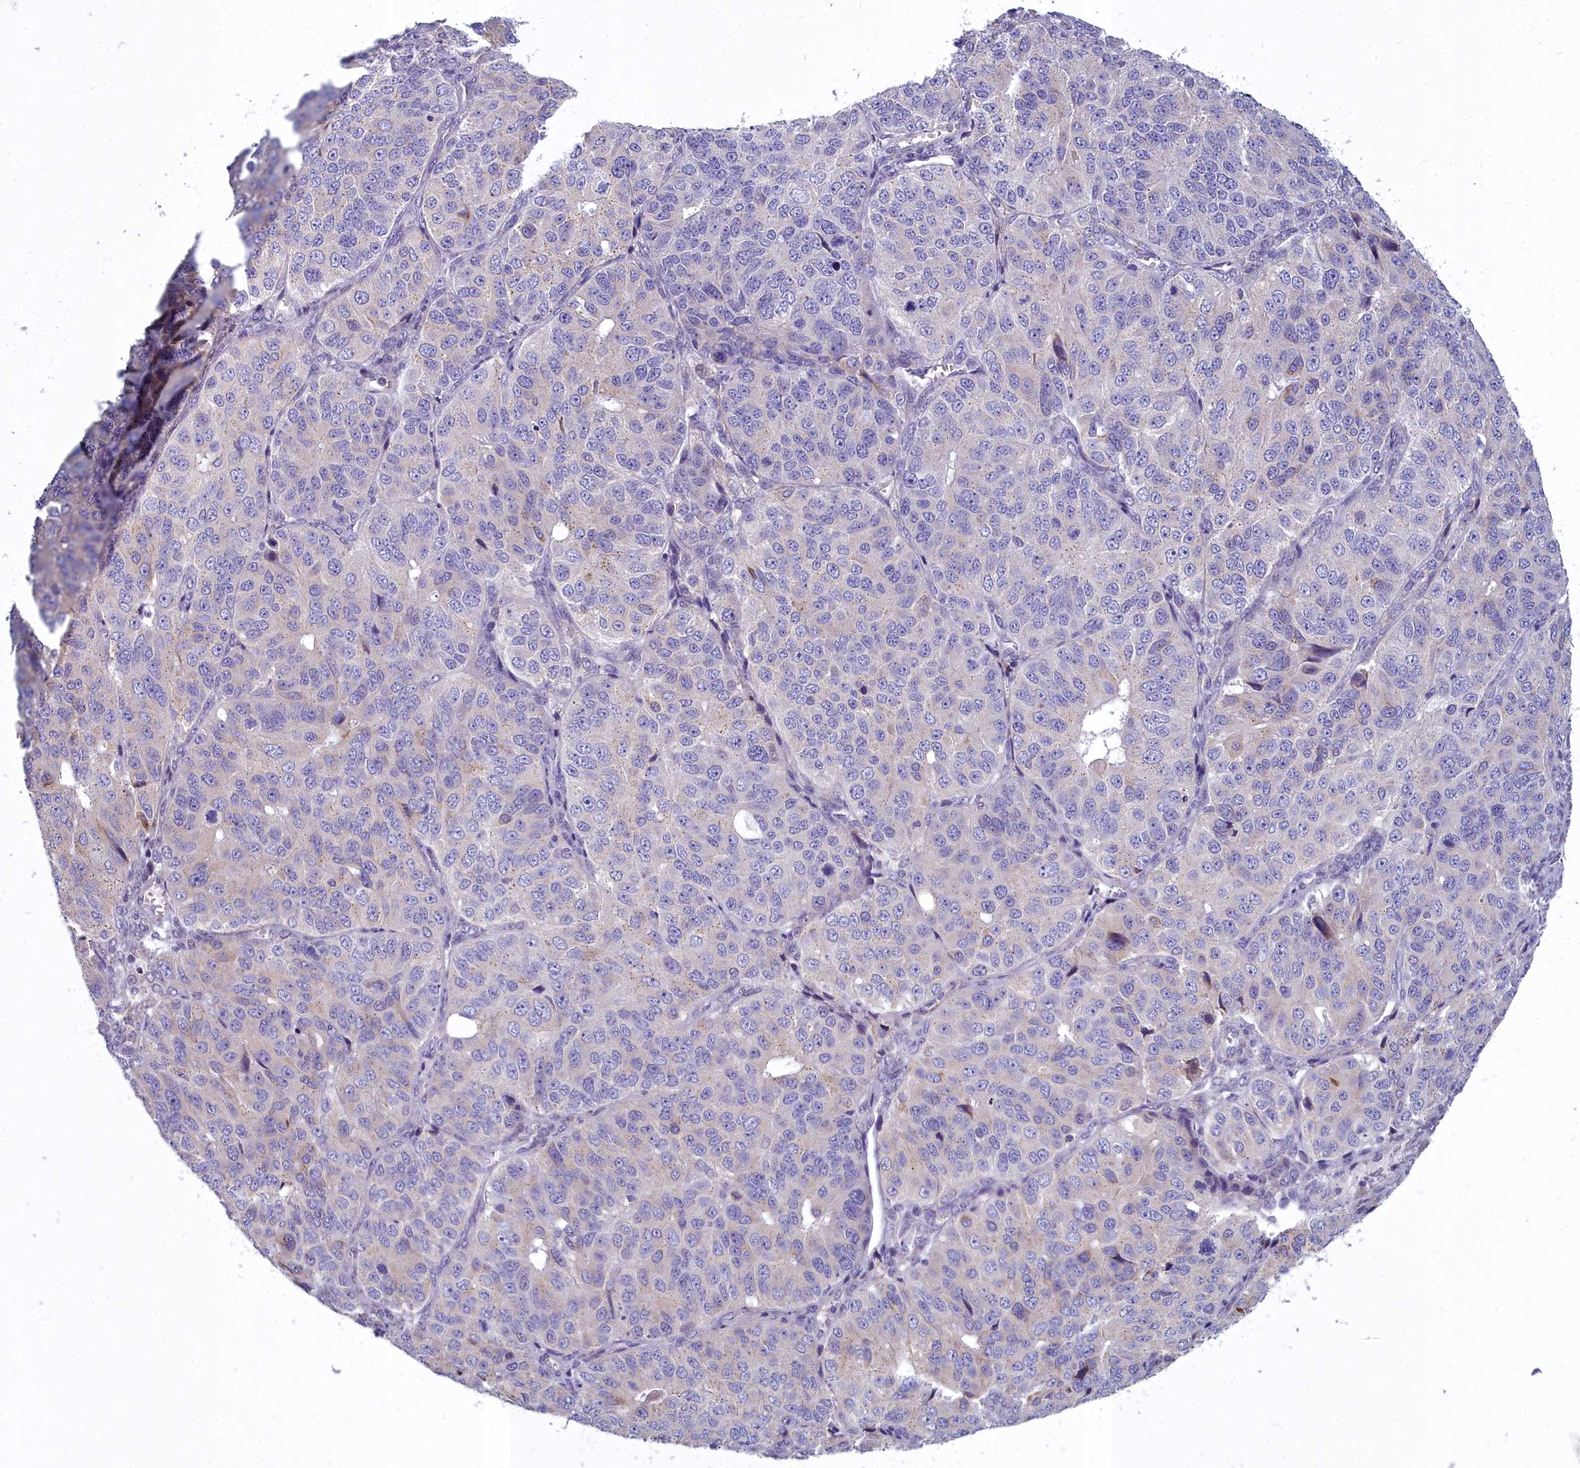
{"staining": {"intensity": "negative", "quantity": "none", "location": "none"}, "tissue": "ovarian cancer", "cell_type": "Tumor cells", "image_type": "cancer", "snomed": [{"axis": "morphology", "description": "Carcinoma, endometroid"}, {"axis": "topography", "description": "Ovary"}], "caption": "IHC of human ovarian cancer (endometroid carcinoma) exhibits no staining in tumor cells. (Stains: DAB immunohistochemistry with hematoxylin counter stain, Microscopy: brightfield microscopy at high magnification).", "gene": "WDPCP", "patient": {"sex": "female", "age": 51}}